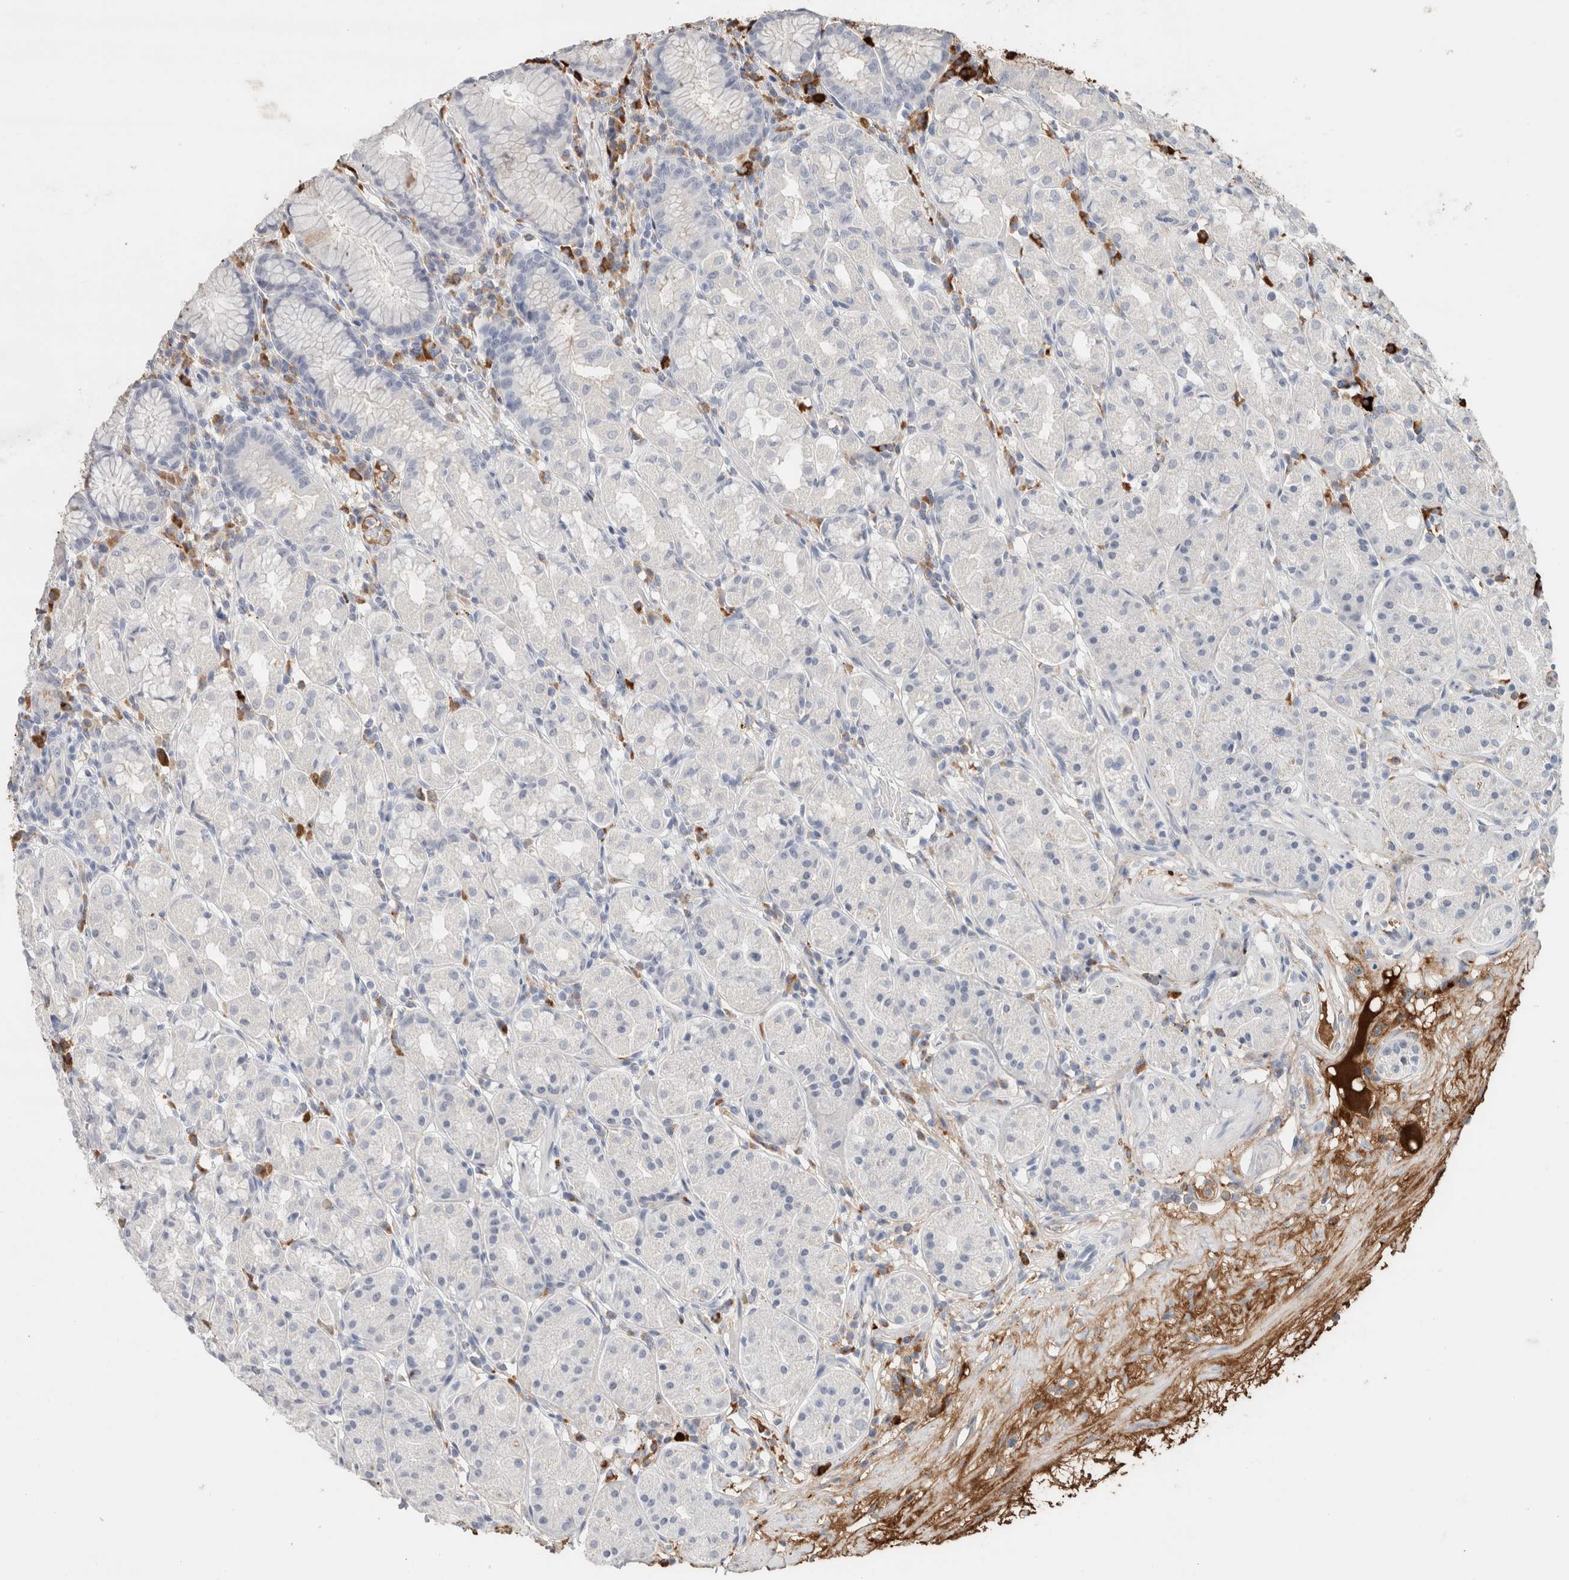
{"staining": {"intensity": "negative", "quantity": "none", "location": "none"}, "tissue": "stomach", "cell_type": "Glandular cells", "image_type": "normal", "snomed": [{"axis": "morphology", "description": "Normal tissue, NOS"}, {"axis": "topography", "description": "Stomach, lower"}], "caption": "This histopathology image is of benign stomach stained with IHC to label a protein in brown with the nuclei are counter-stained blue. There is no staining in glandular cells.", "gene": "IL6", "patient": {"sex": "female", "age": 56}}